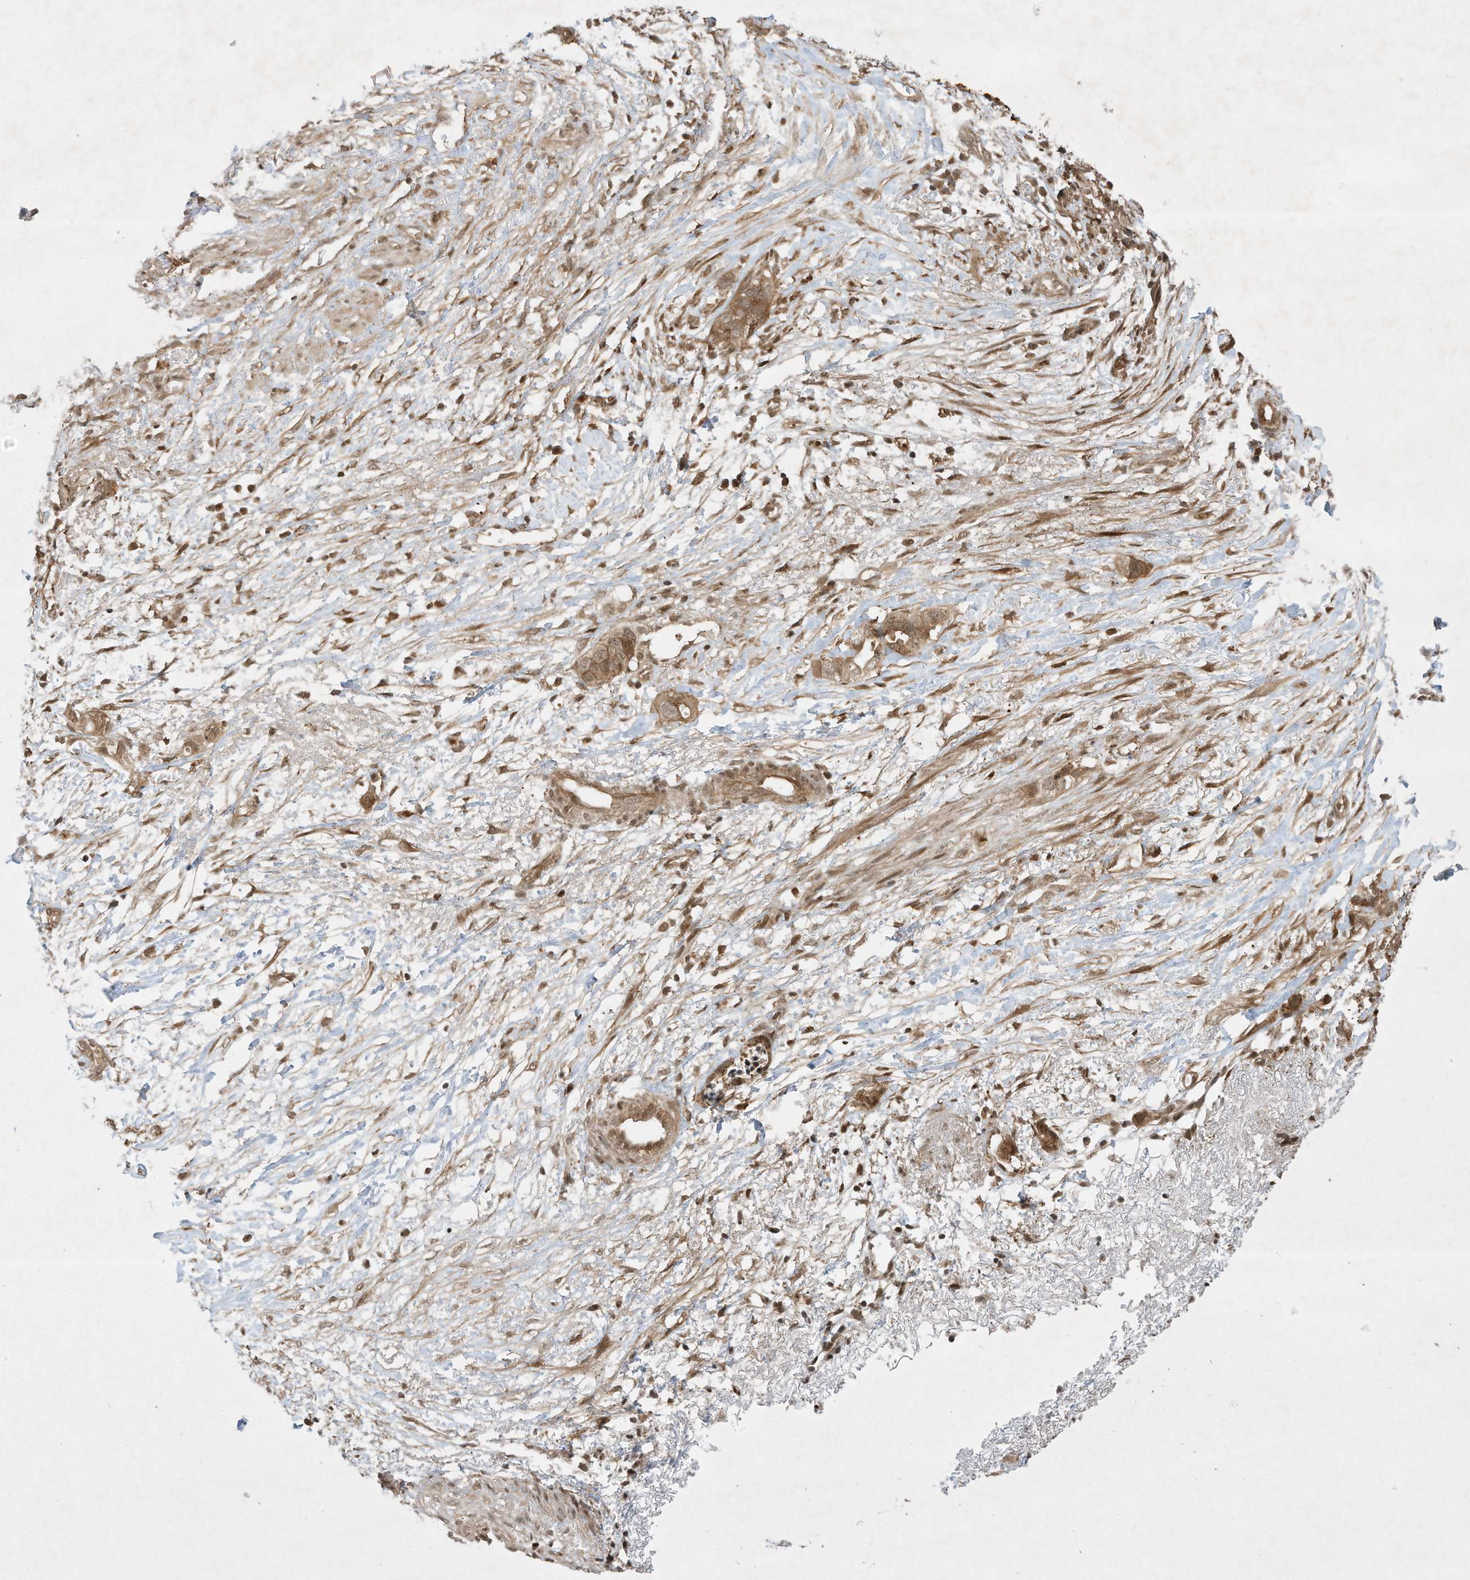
{"staining": {"intensity": "moderate", "quantity": ">75%", "location": "cytoplasmic/membranous"}, "tissue": "liver cancer", "cell_type": "Tumor cells", "image_type": "cancer", "snomed": [{"axis": "morphology", "description": "Cholangiocarcinoma"}, {"axis": "topography", "description": "Liver"}], "caption": "This histopathology image displays liver cancer (cholangiocarcinoma) stained with immunohistochemistry (IHC) to label a protein in brown. The cytoplasmic/membranous of tumor cells show moderate positivity for the protein. Nuclei are counter-stained blue.", "gene": "CERT1", "patient": {"sex": "female", "age": 79}}